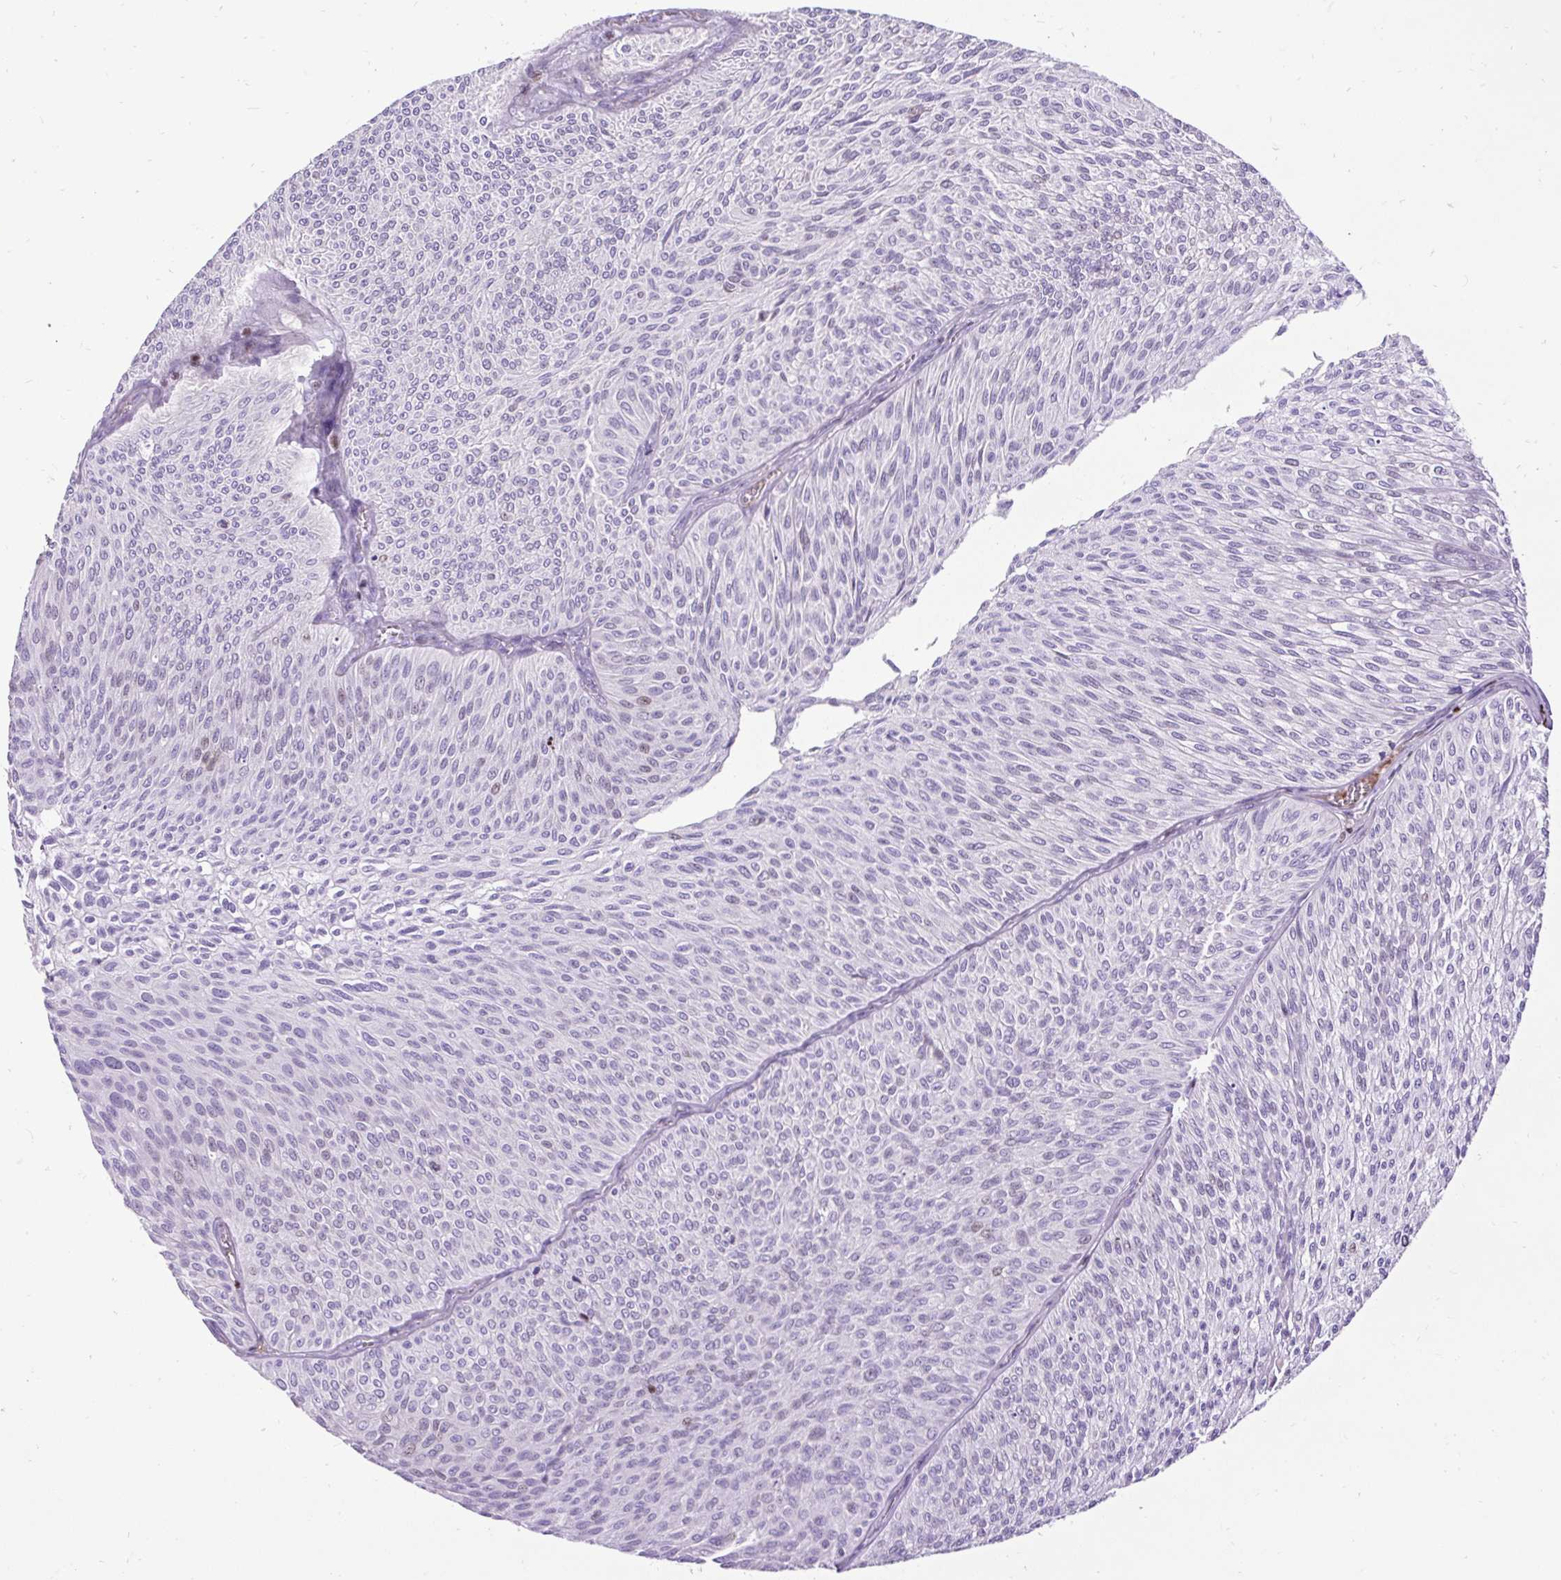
{"staining": {"intensity": "negative", "quantity": "none", "location": "none"}, "tissue": "urothelial cancer", "cell_type": "Tumor cells", "image_type": "cancer", "snomed": [{"axis": "morphology", "description": "Urothelial carcinoma, Low grade"}, {"axis": "topography", "description": "Urinary bladder"}], "caption": "DAB (3,3'-diaminobenzidine) immunohistochemical staining of human urothelial carcinoma (low-grade) reveals no significant positivity in tumor cells.", "gene": "SPC24", "patient": {"sex": "male", "age": 91}}